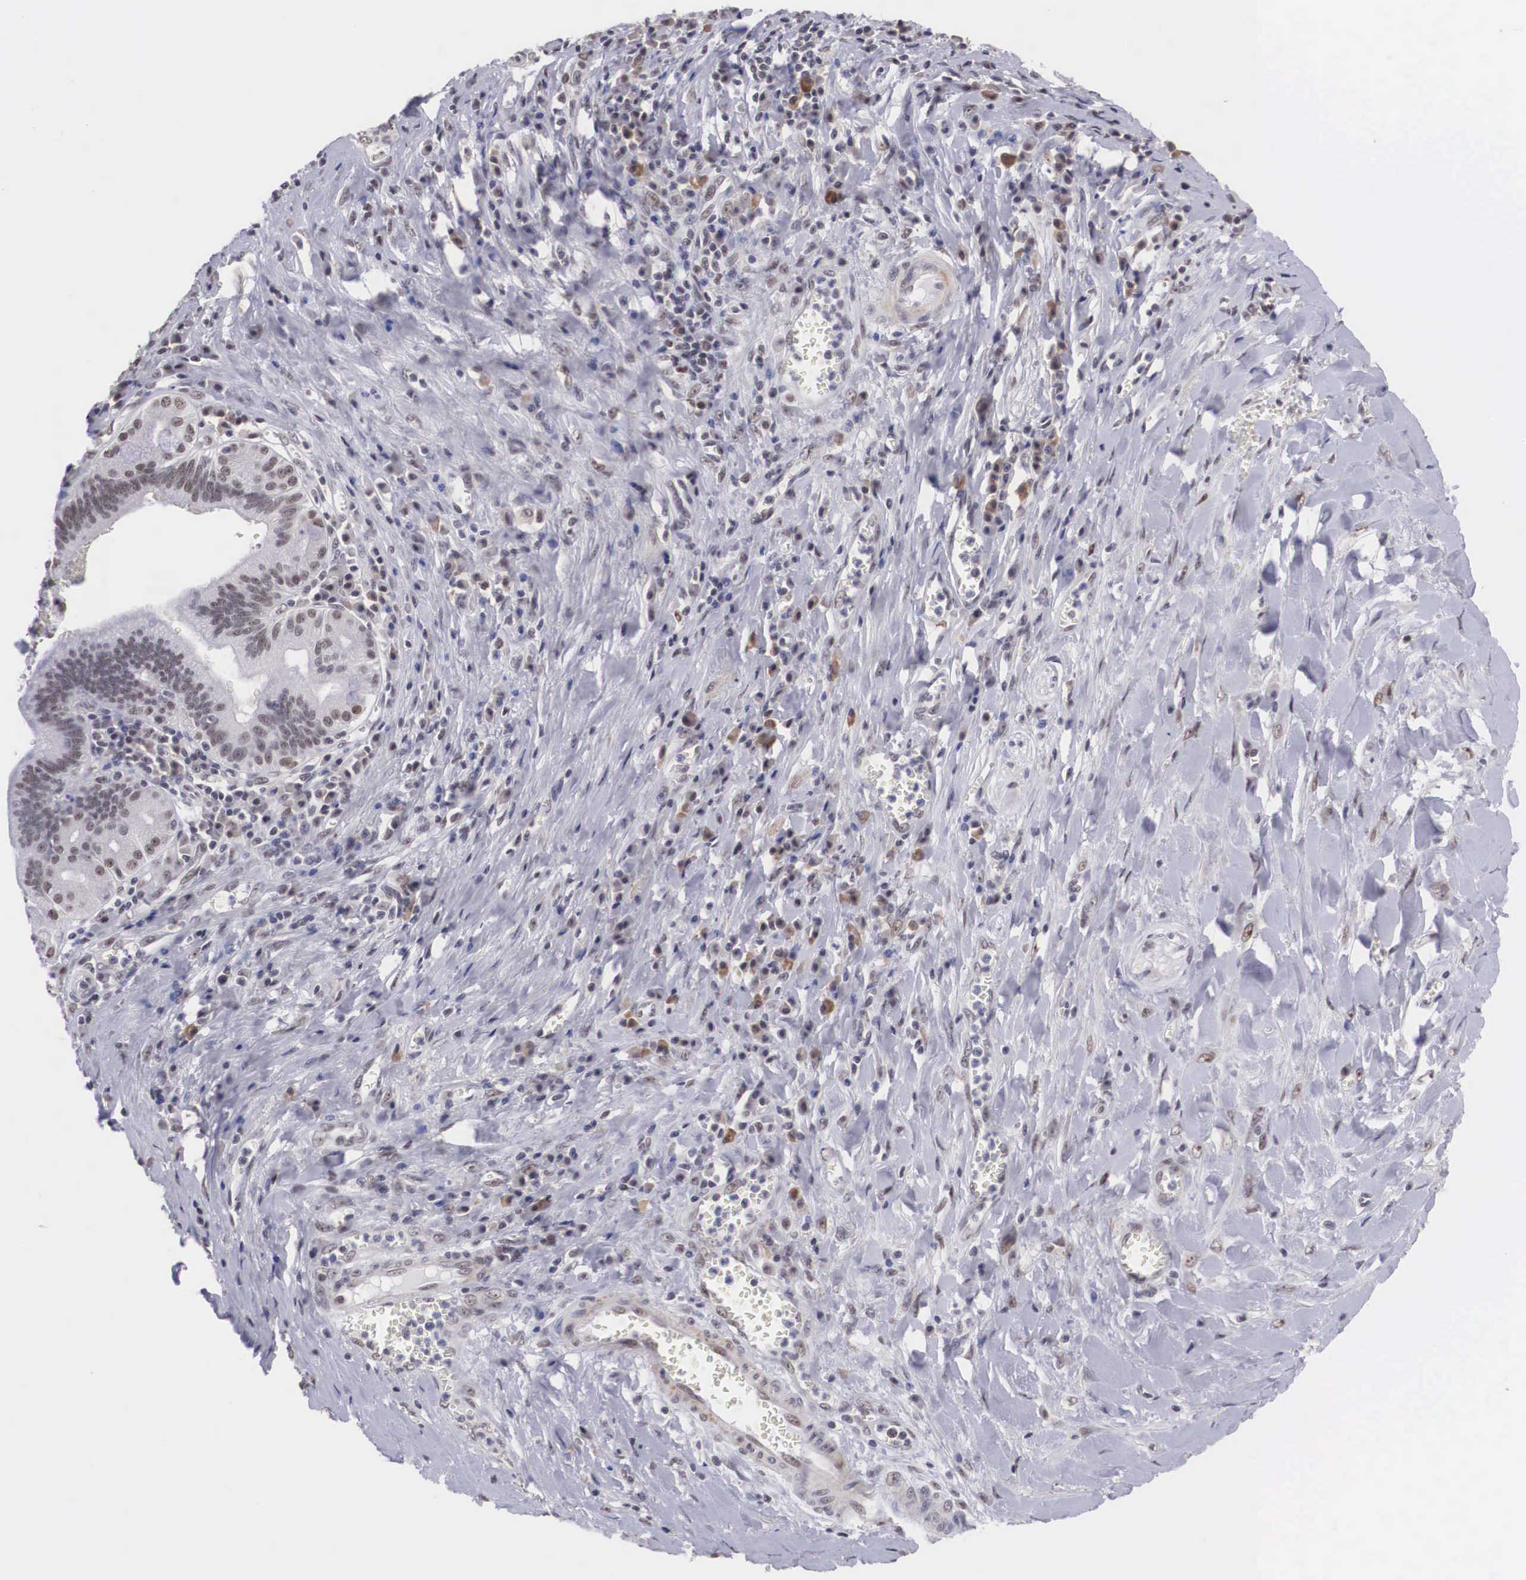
{"staining": {"intensity": "weak", "quantity": "<25%", "location": "nuclear"}, "tissue": "pancreatic cancer", "cell_type": "Tumor cells", "image_type": "cancer", "snomed": [{"axis": "morphology", "description": "Adenocarcinoma, NOS"}, {"axis": "topography", "description": "Pancreas"}], "caption": "IHC photomicrograph of pancreatic adenocarcinoma stained for a protein (brown), which shows no expression in tumor cells. The staining is performed using DAB brown chromogen with nuclei counter-stained in using hematoxylin.", "gene": "ZNF275", "patient": {"sex": "male", "age": 69}}